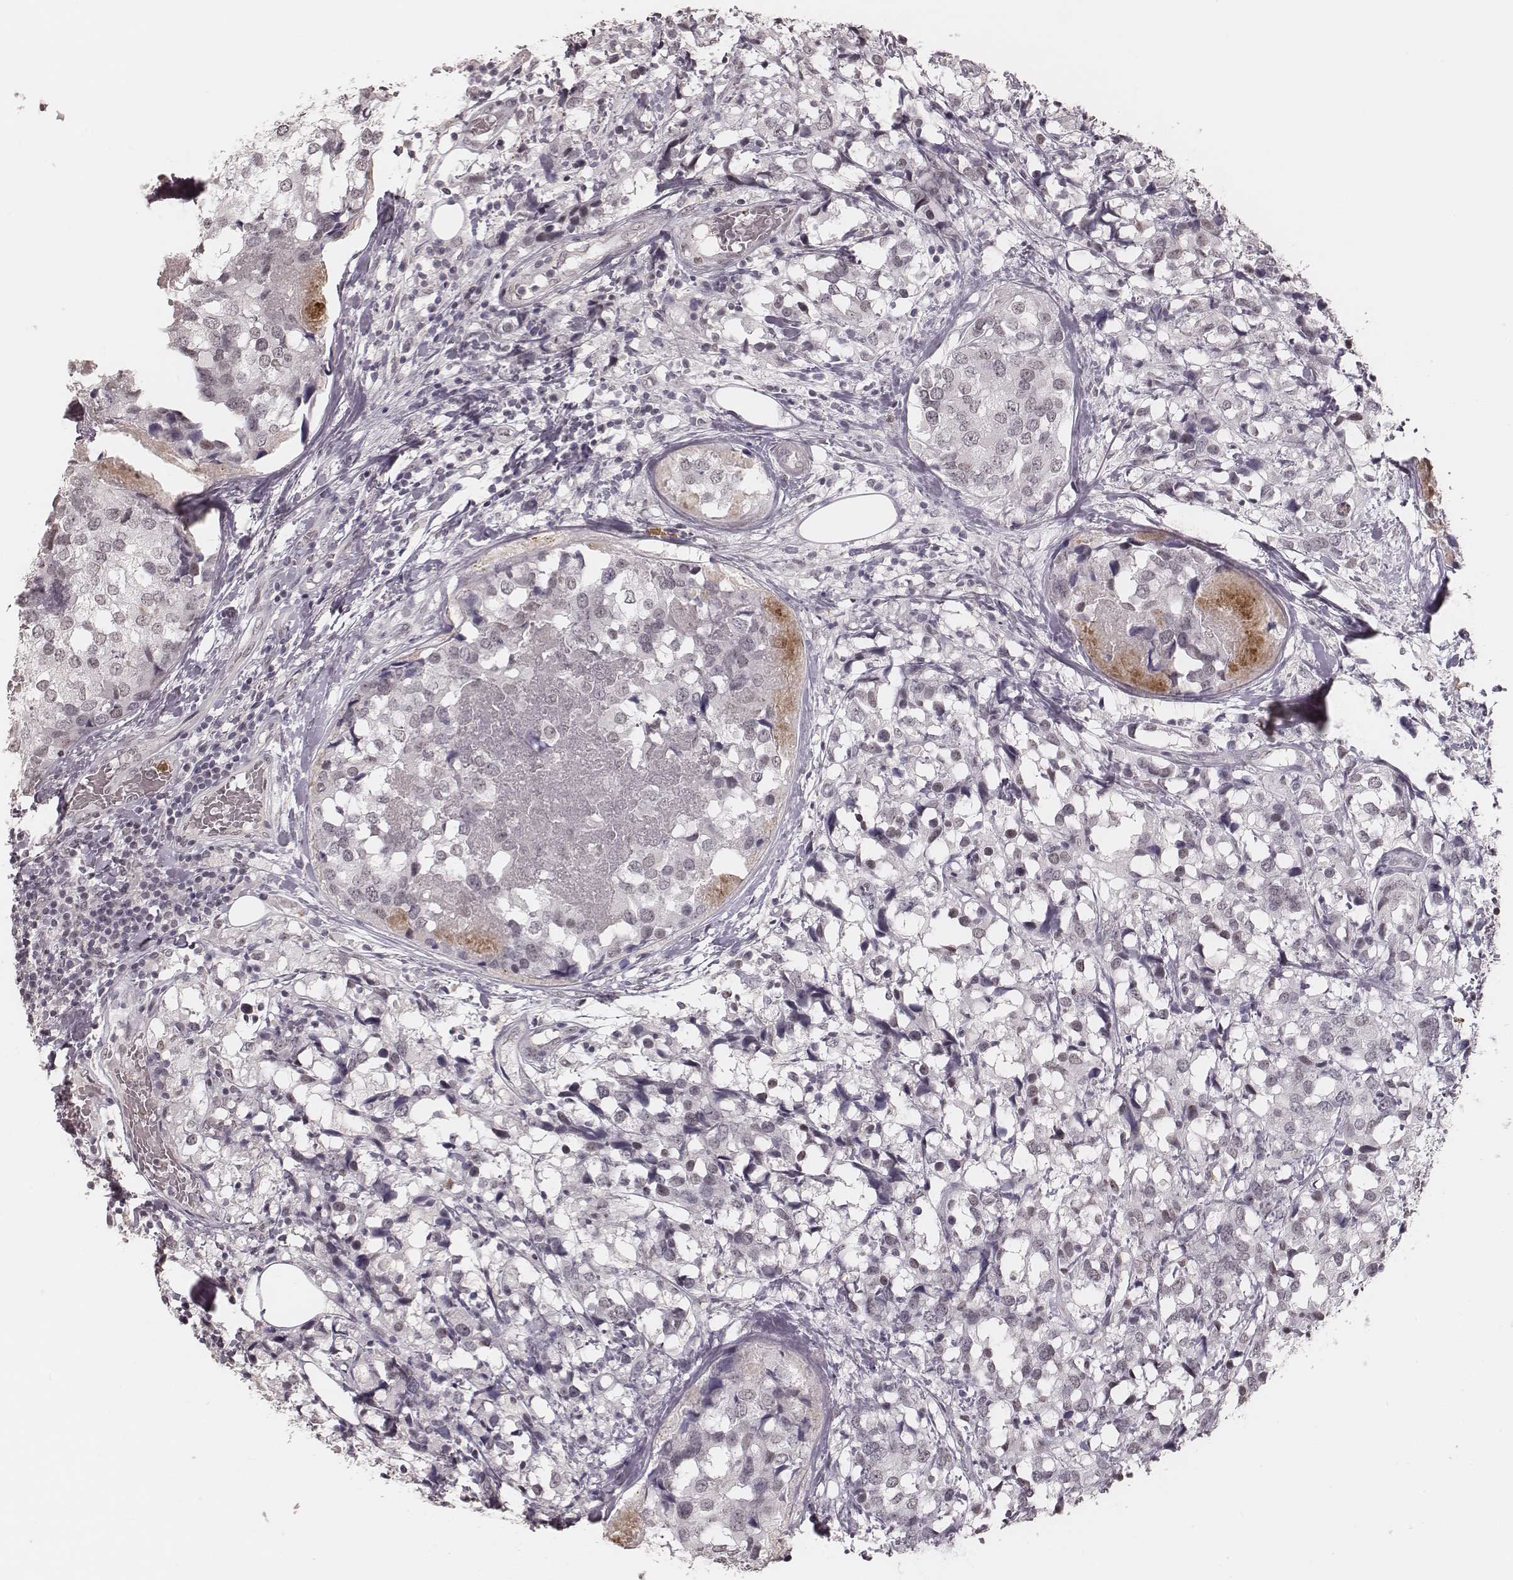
{"staining": {"intensity": "weak", "quantity": "<25%", "location": "nuclear"}, "tissue": "breast cancer", "cell_type": "Tumor cells", "image_type": "cancer", "snomed": [{"axis": "morphology", "description": "Lobular carcinoma"}, {"axis": "topography", "description": "Breast"}], "caption": "Immunohistochemistry (IHC) photomicrograph of breast lobular carcinoma stained for a protein (brown), which shows no positivity in tumor cells.", "gene": "KITLG", "patient": {"sex": "female", "age": 59}}